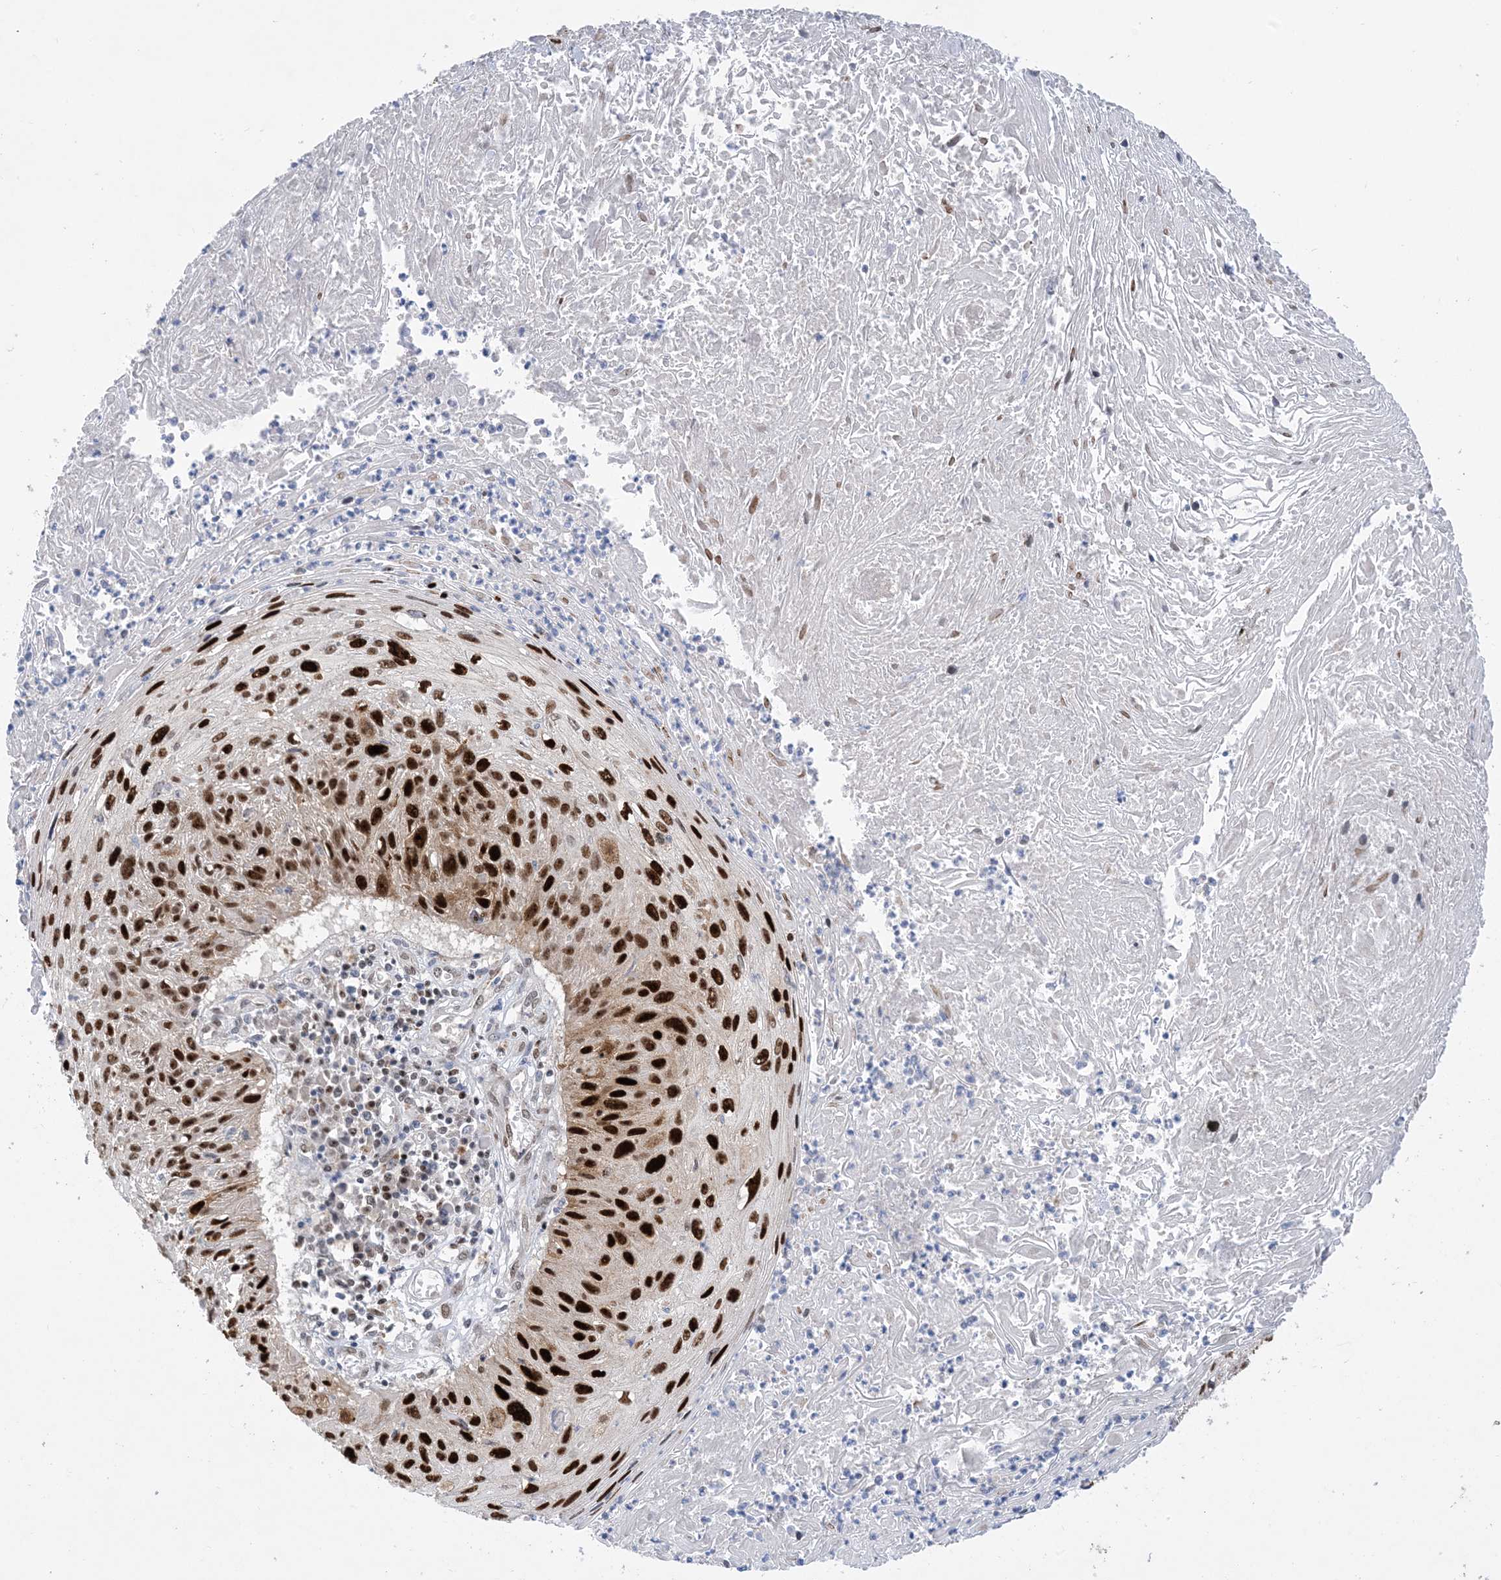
{"staining": {"intensity": "strong", "quantity": ">75%", "location": "nuclear"}, "tissue": "cervical cancer", "cell_type": "Tumor cells", "image_type": "cancer", "snomed": [{"axis": "morphology", "description": "Squamous cell carcinoma, NOS"}, {"axis": "topography", "description": "Cervix"}], "caption": "Immunohistochemical staining of human cervical cancer demonstrates high levels of strong nuclear expression in approximately >75% of tumor cells. (DAB (3,3'-diaminobenzidine) = brown stain, brightfield microscopy at high magnification).", "gene": "TSPYL1", "patient": {"sex": "female", "age": 51}}